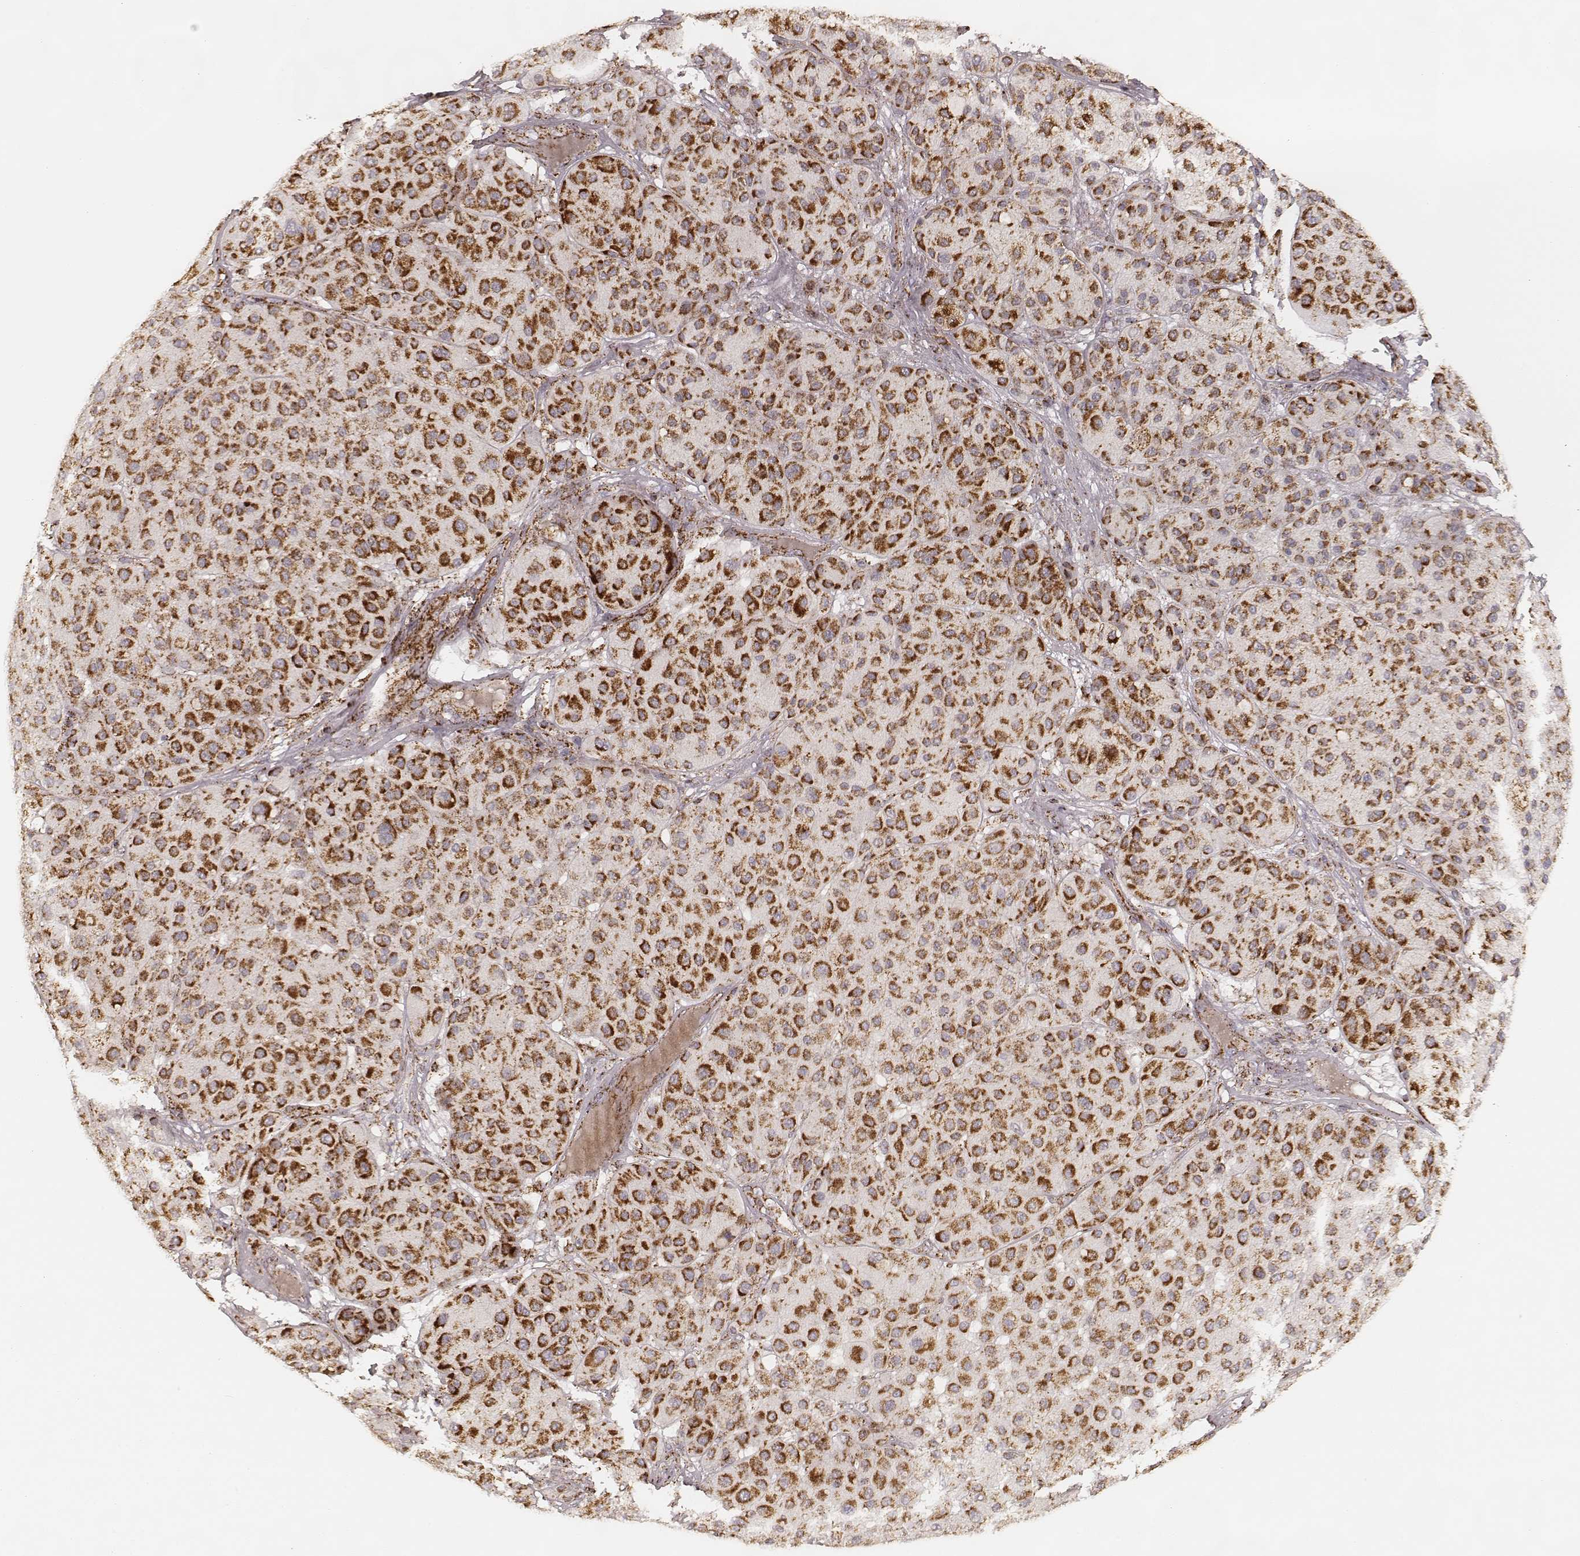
{"staining": {"intensity": "strong", "quantity": ">75%", "location": "cytoplasmic/membranous"}, "tissue": "melanoma", "cell_type": "Tumor cells", "image_type": "cancer", "snomed": [{"axis": "morphology", "description": "Malignant melanoma, Metastatic site"}, {"axis": "topography", "description": "Smooth muscle"}], "caption": "Immunohistochemistry (IHC) (DAB) staining of human melanoma exhibits strong cytoplasmic/membranous protein positivity in approximately >75% of tumor cells.", "gene": "CS", "patient": {"sex": "male", "age": 41}}